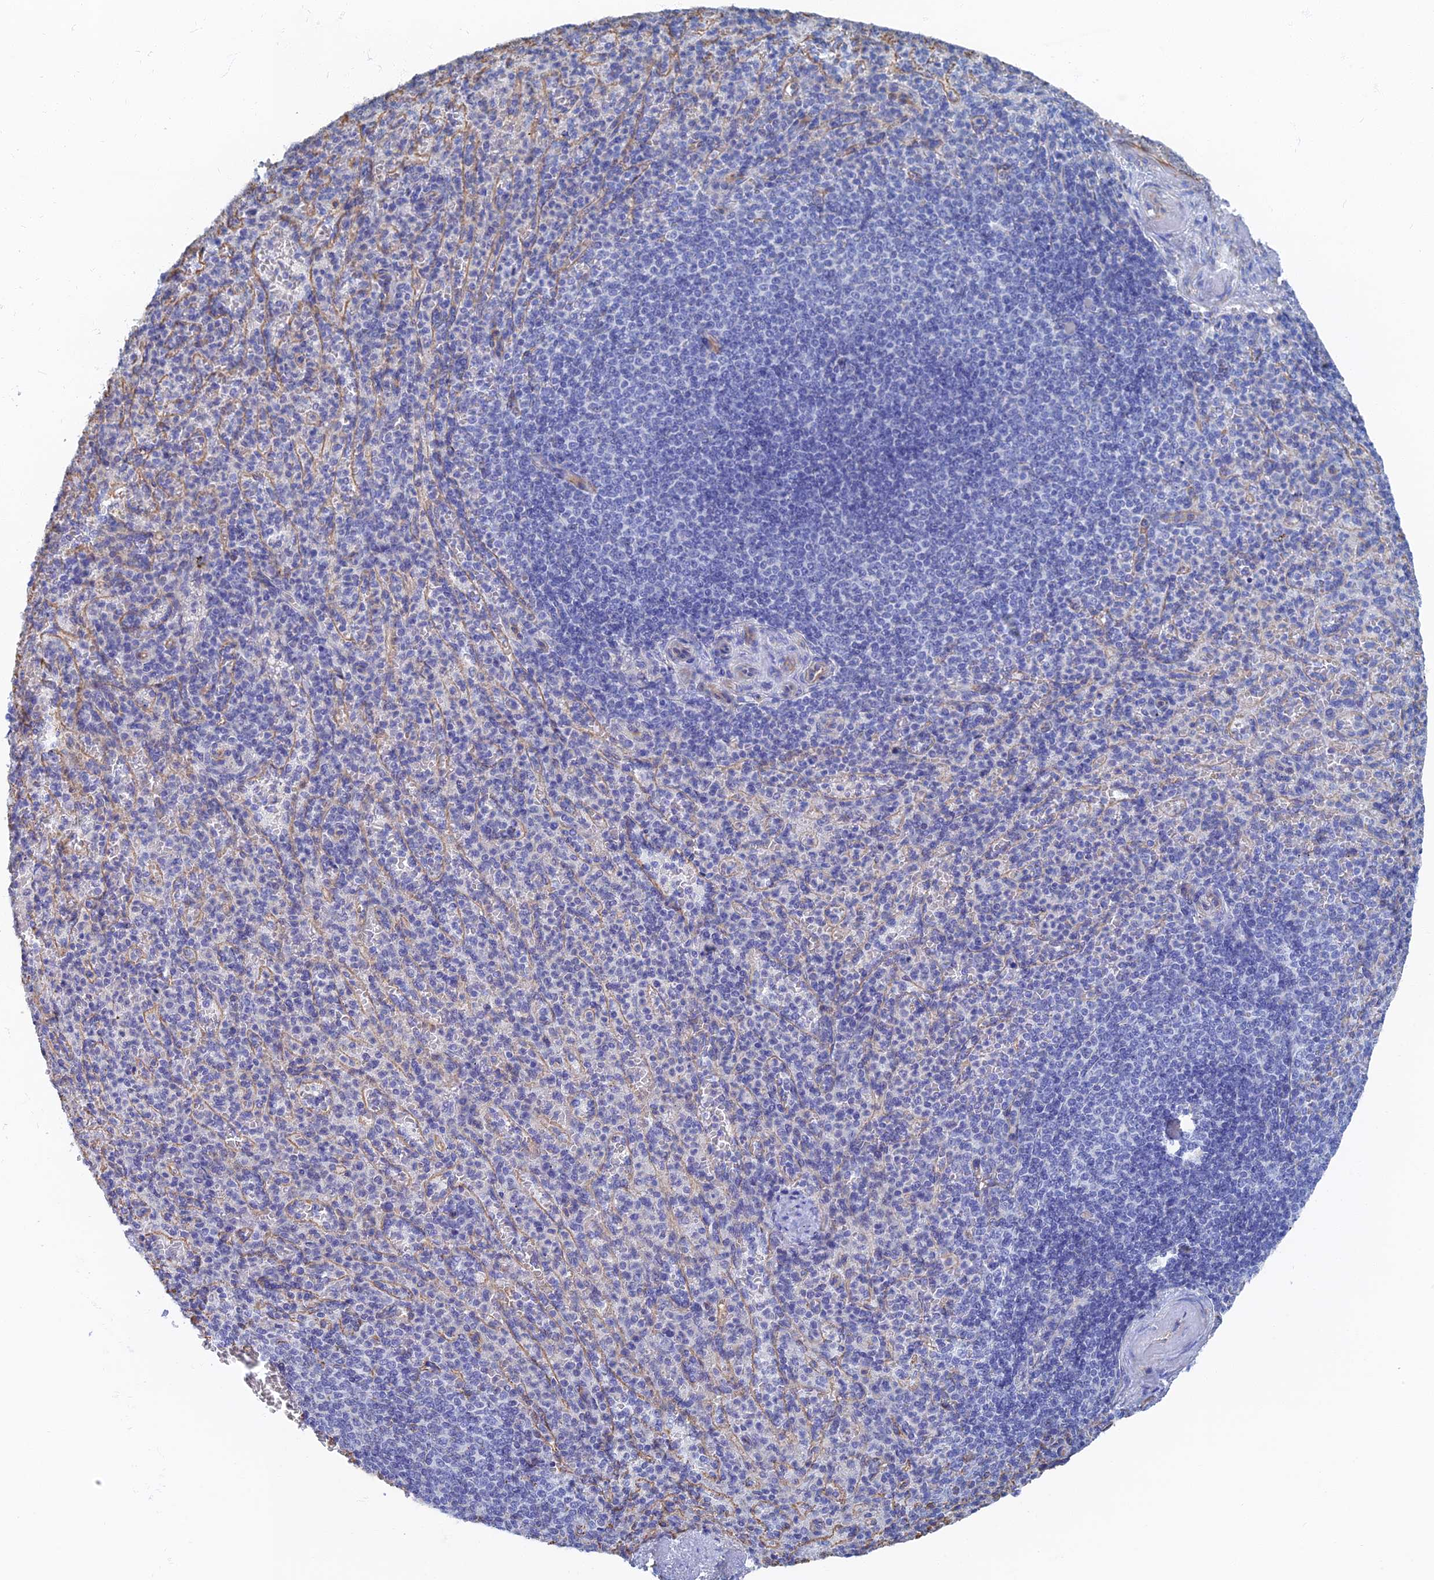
{"staining": {"intensity": "negative", "quantity": "none", "location": "none"}, "tissue": "spleen", "cell_type": "Cells in red pulp", "image_type": "normal", "snomed": [{"axis": "morphology", "description": "Normal tissue, NOS"}, {"axis": "topography", "description": "Spleen"}], "caption": "Immunohistochemistry (IHC) micrograph of unremarkable spleen stained for a protein (brown), which demonstrates no staining in cells in red pulp. (DAB (3,3'-diaminobenzidine) IHC, high magnification).", "gene": "RMC1", "patient": {"sex": "female", "age": 74}}